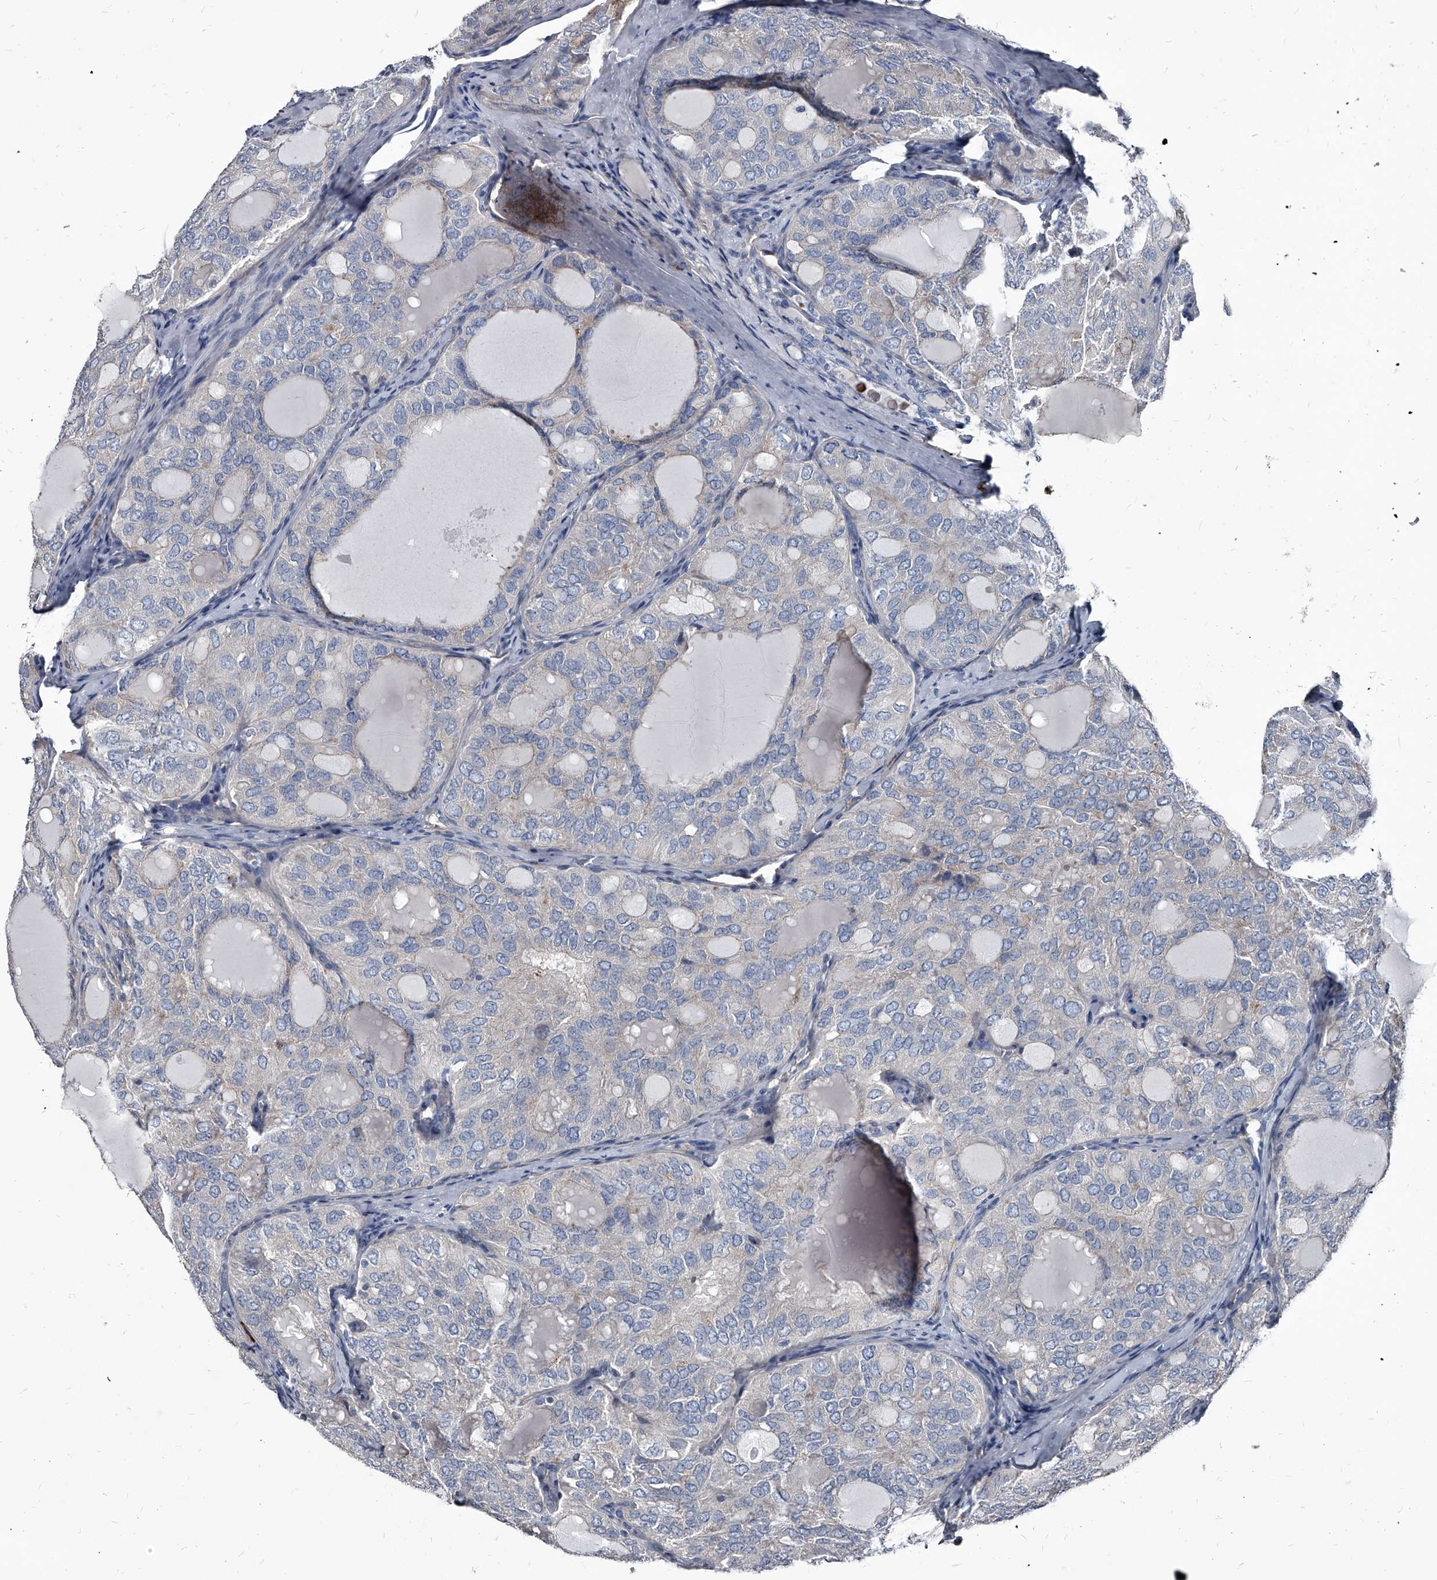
{"staining": {"intensity": "negative", "quantity": "none", "location": "none"}, "tissue": "thyroid cancer", "cell_type": "Tumor cells", "image_type": "cancer", "snomed": [{"axis": "morphology", "description": "Follicular adenoma carcinoma, NOS"}, {"axis": "topography", "description": "Thyroid gland"}], "caption": "Tumor cells show no significant expression in thyroid follicular adenoma carcinoma.", "gene": "PGLYRP3", "patient": {"sex": "male", "age": 75}}